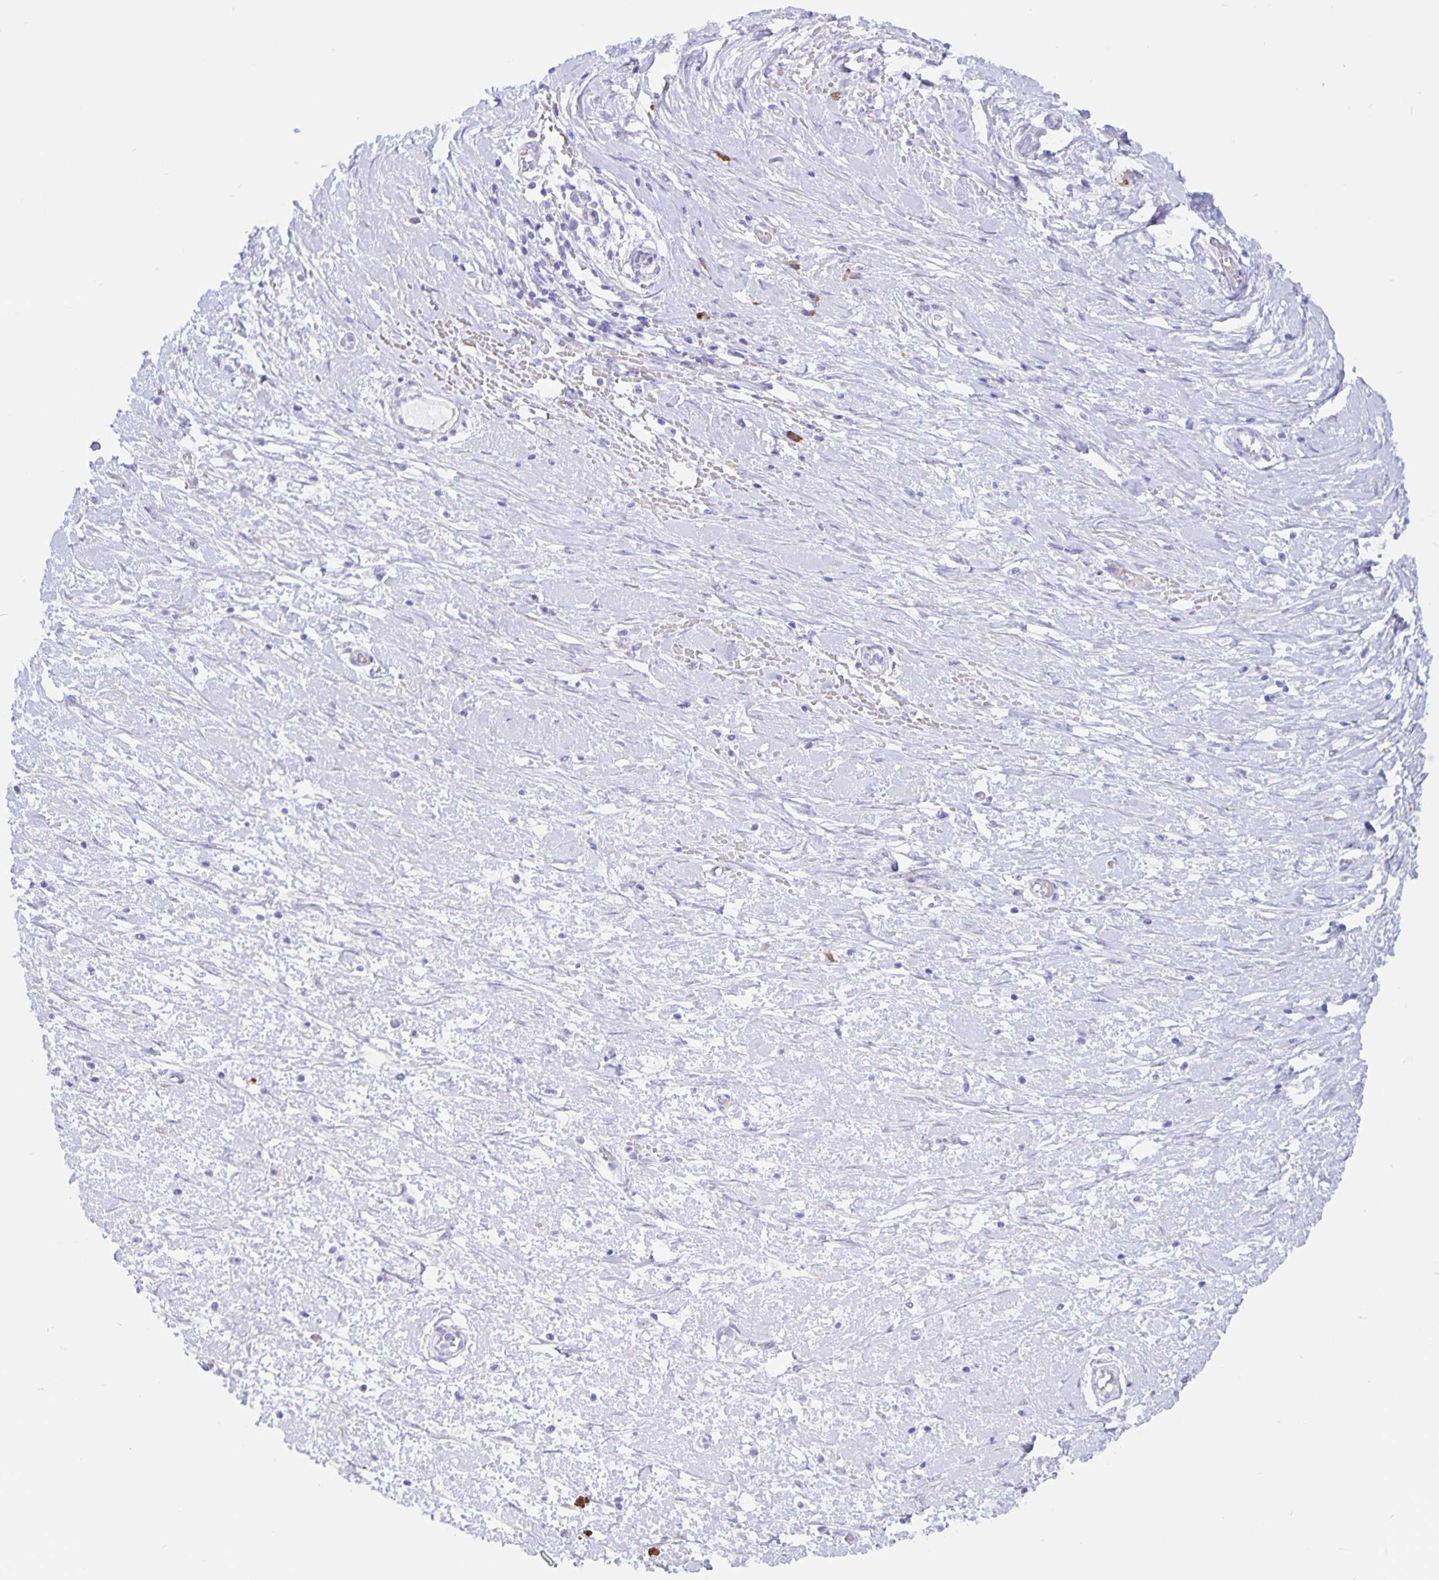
{"staining": {"intensity": "negative", "quantity": "none", "location": "none"}, "tissue": "pancreatic cancer", "cell_type": "Tumor cells", "image_type": "cancer", "snomed": [{"axis": "morphology", "description": "Adenocarcinoma, NOS"}, {"axis": "topography", "description": "Pancreas"}], "caption": "The IHC micrograph has no significant expression in tumor cells of pancreatic adenocarcinoma tissue.", "gene": "ERMN", "patient": {"sex": "female", "age": 63}}